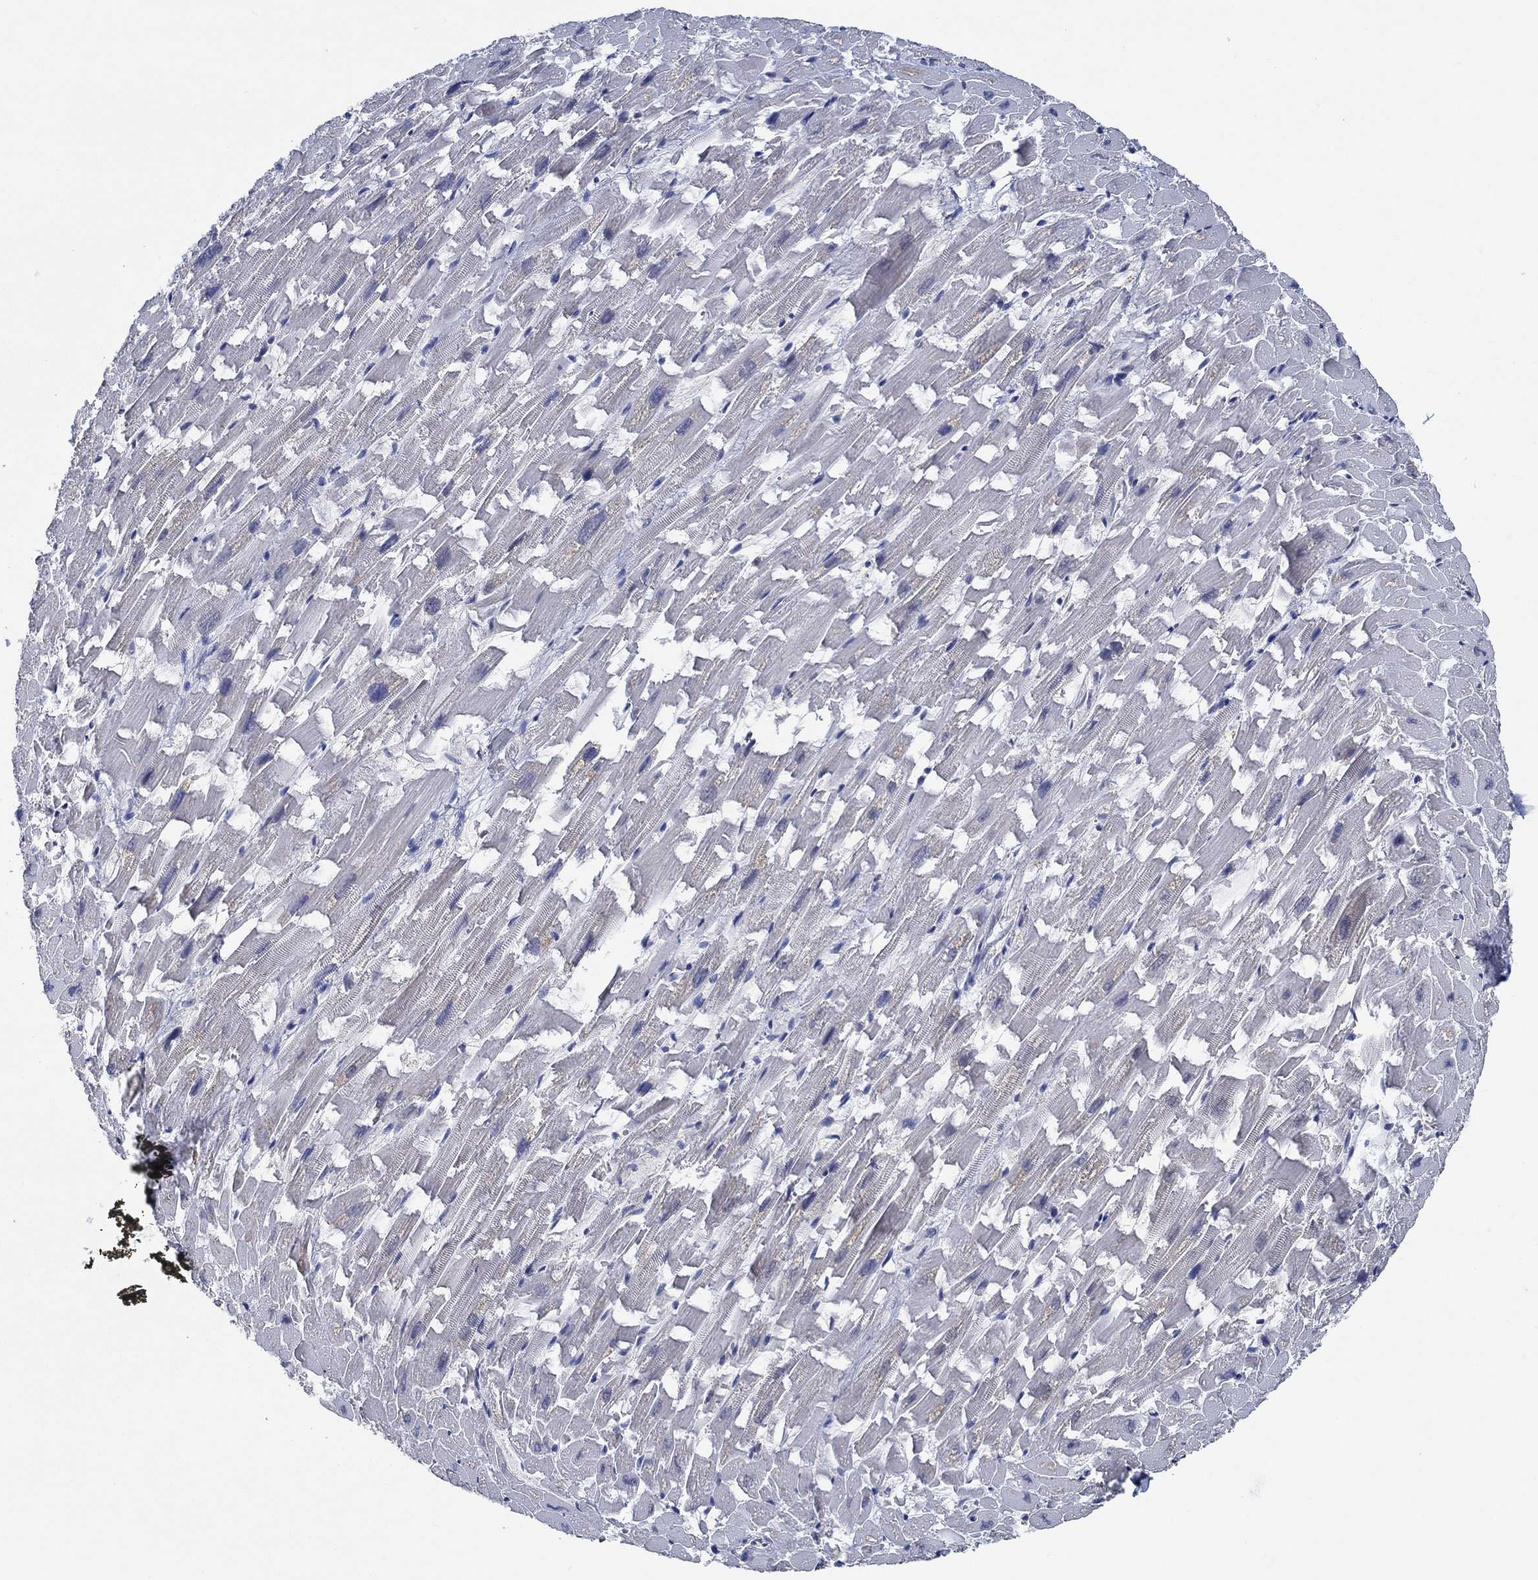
{"staining": {"intensity": "negative", "quantity": "none", "location": "none"}, "tissue": "heart muscle", "cell_type": "Cardiomyocytes", "image_type": "normal", "snomed": [{"axis": "morphology", "description": "Normal tissue, NOS"}, {"axis": "topography", "description": "Heart"}], "caption": "This histopathology image is of normal heart muscle stained with immunohistochemistry to label a protein in brown with the nuclei are counter-stained blue. There is no staining in cardiomyocytes.", "gene": "DACT1", "patient": {"sex": "female", "age": 64}}